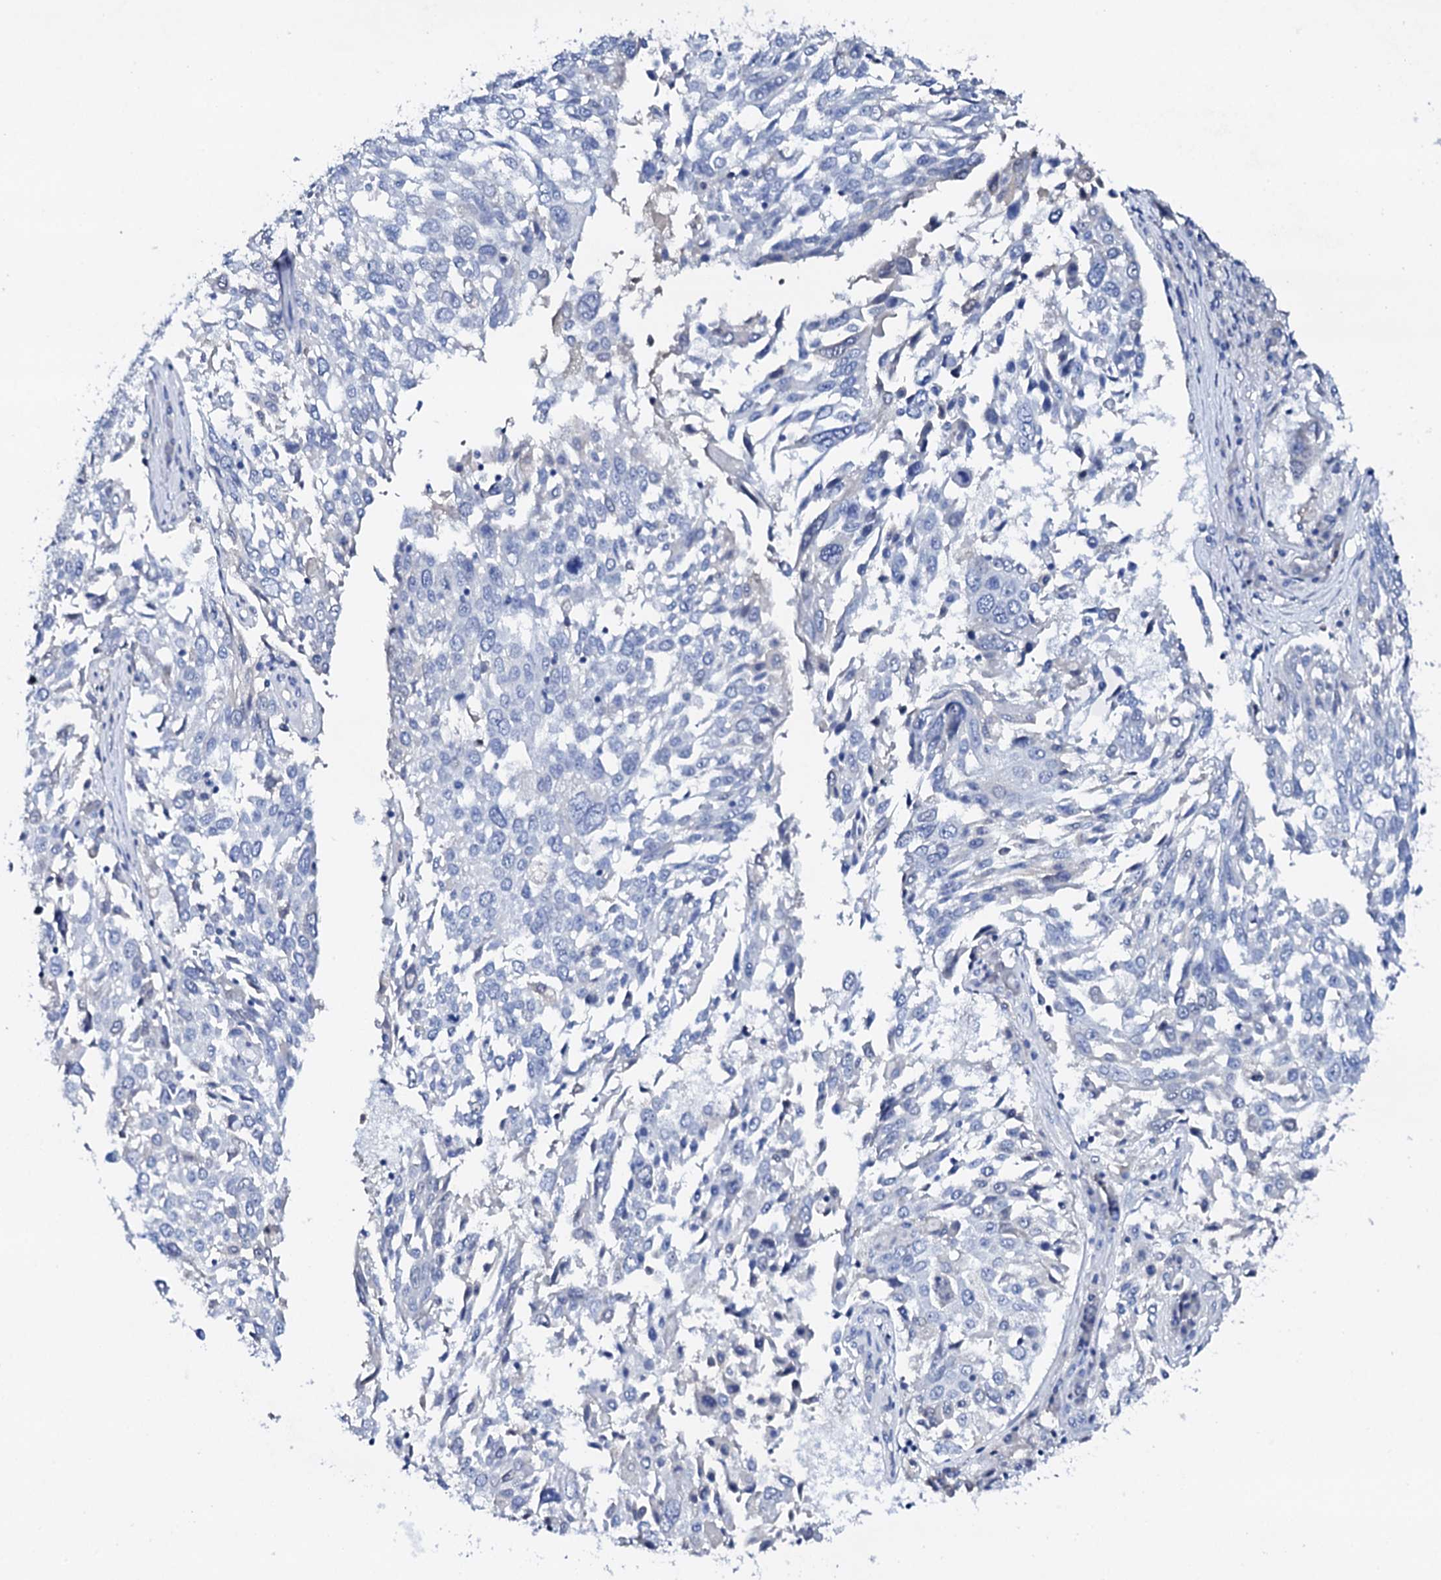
{"staining": {"intensity": "negative", "quantity": "none", "location": "none"}, "tissue": "lung cancer", "cell_type": "Tumor cells", "image_type": "cancer", "snomed": [{"axis": "morphology", "description": "Squamous cell carcinoma, NOS"}, {"axis": "topography", "description": "Lung"}], "caption": "The immunohistochemistry image has no significant positivity in tumor cells of lung squamous cell carcinoma tissue.", "gene": "FBXL16", "patient": {"sex": "male", "age": 65}}